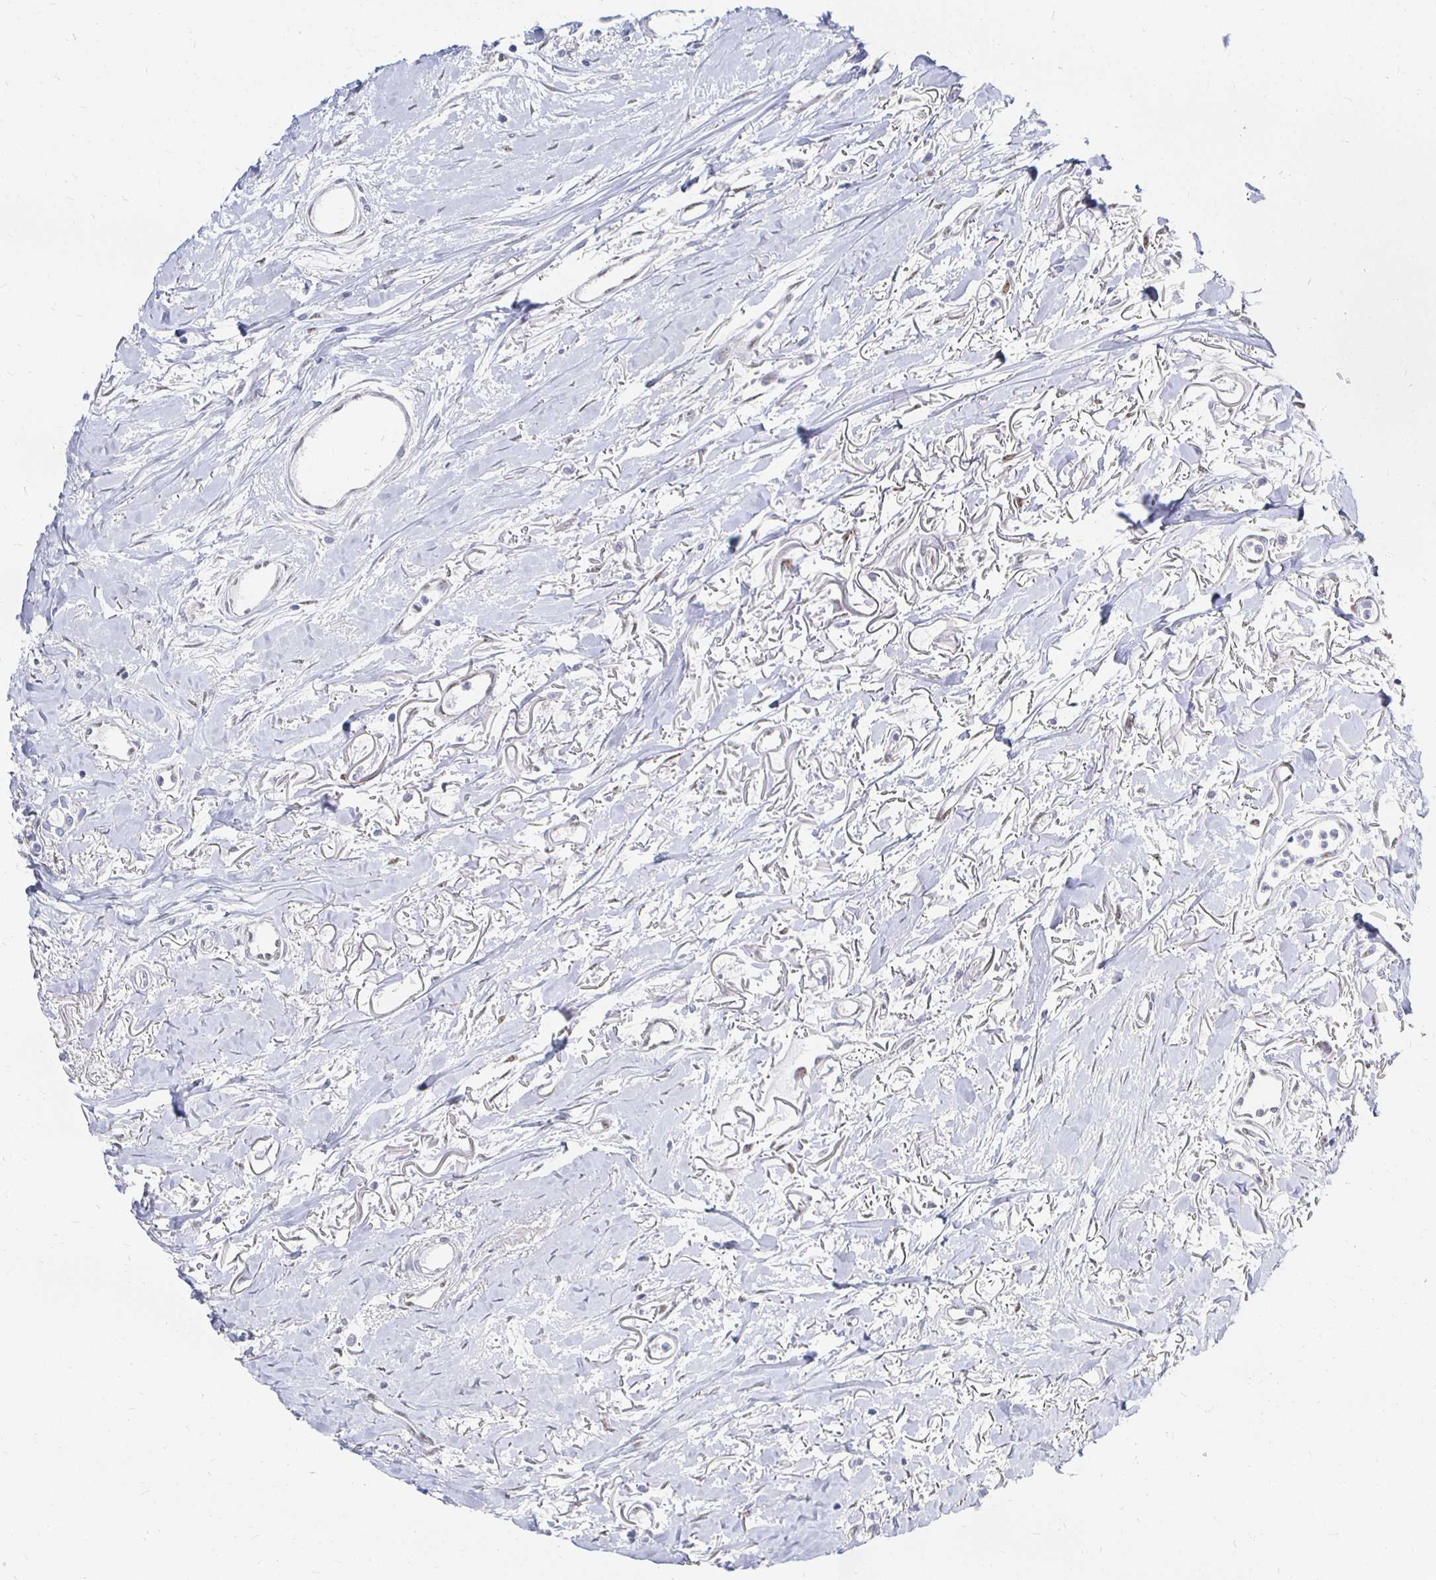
{"staining": {"intensity": "negative", "quantity": "none", "location": "none"}, "tissue": "breast cancer", "cell_type": "Tumor cells", "image_type": "cancer", "snomed": [{"axis": "morphology", "description": "Duct carcinoma"}, {"axis": "topography", "description": "Breast"}], "caption": "Immunohistochemistry micrograph of breast cancer (infiltrating ductal carcinoma) stained for a protein (brown), which reveals no staining in tumor cells.", "gene": "CLIC3", "patient": {"sex": "female", "age": 54}}